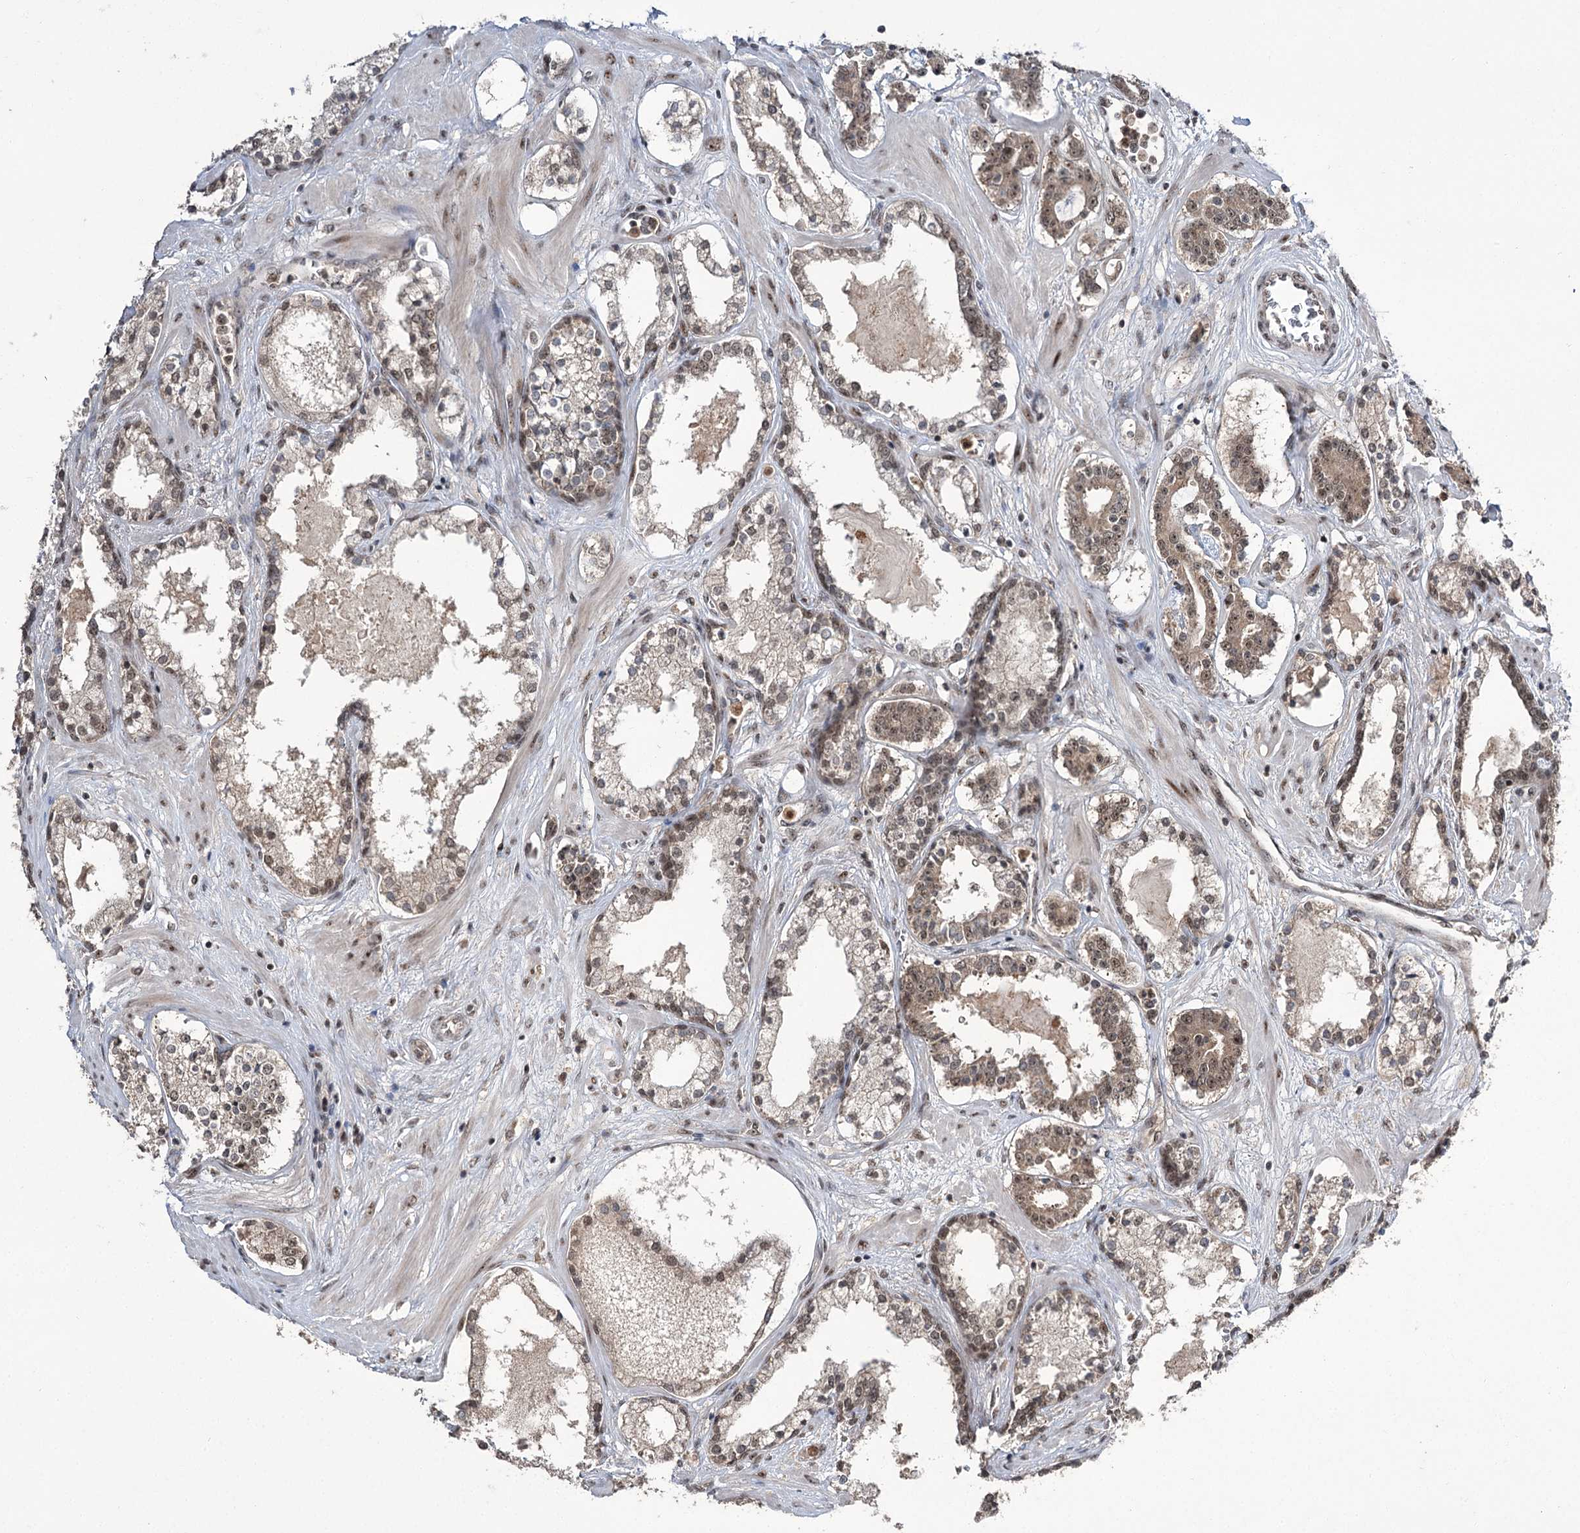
{"staining": {"intensity": "moderate", "quantity": "25%-75%", "location": "cytoplasmic/membranous,nuclear"}, "tissue": "prostate cancer", "cell_type": "Tumor cells", "image_type": "cancer", "snomed": [{"axis": "morphology", "description": "Adenocarcinoma, High grade"}, {"axis": "topography", "description": "Prostate"}], "caption": "Immunohistochemistry (IHC) (DAB (3,3'-diaminobenzidine)) staining of prostate high-grade adenocarcinoma exhibits moderate cytoplasmic/membranous and nuclear protein expression in about 25%-75% of tumor cells. Using DAB (3,3'-diaminobenzidine) (brown) and hematoxylin (blue) stains, captured at high magnification using brightfield microscopy.", "gene": "ERCC3", "patient": {"sex": "male", "age": 58}}